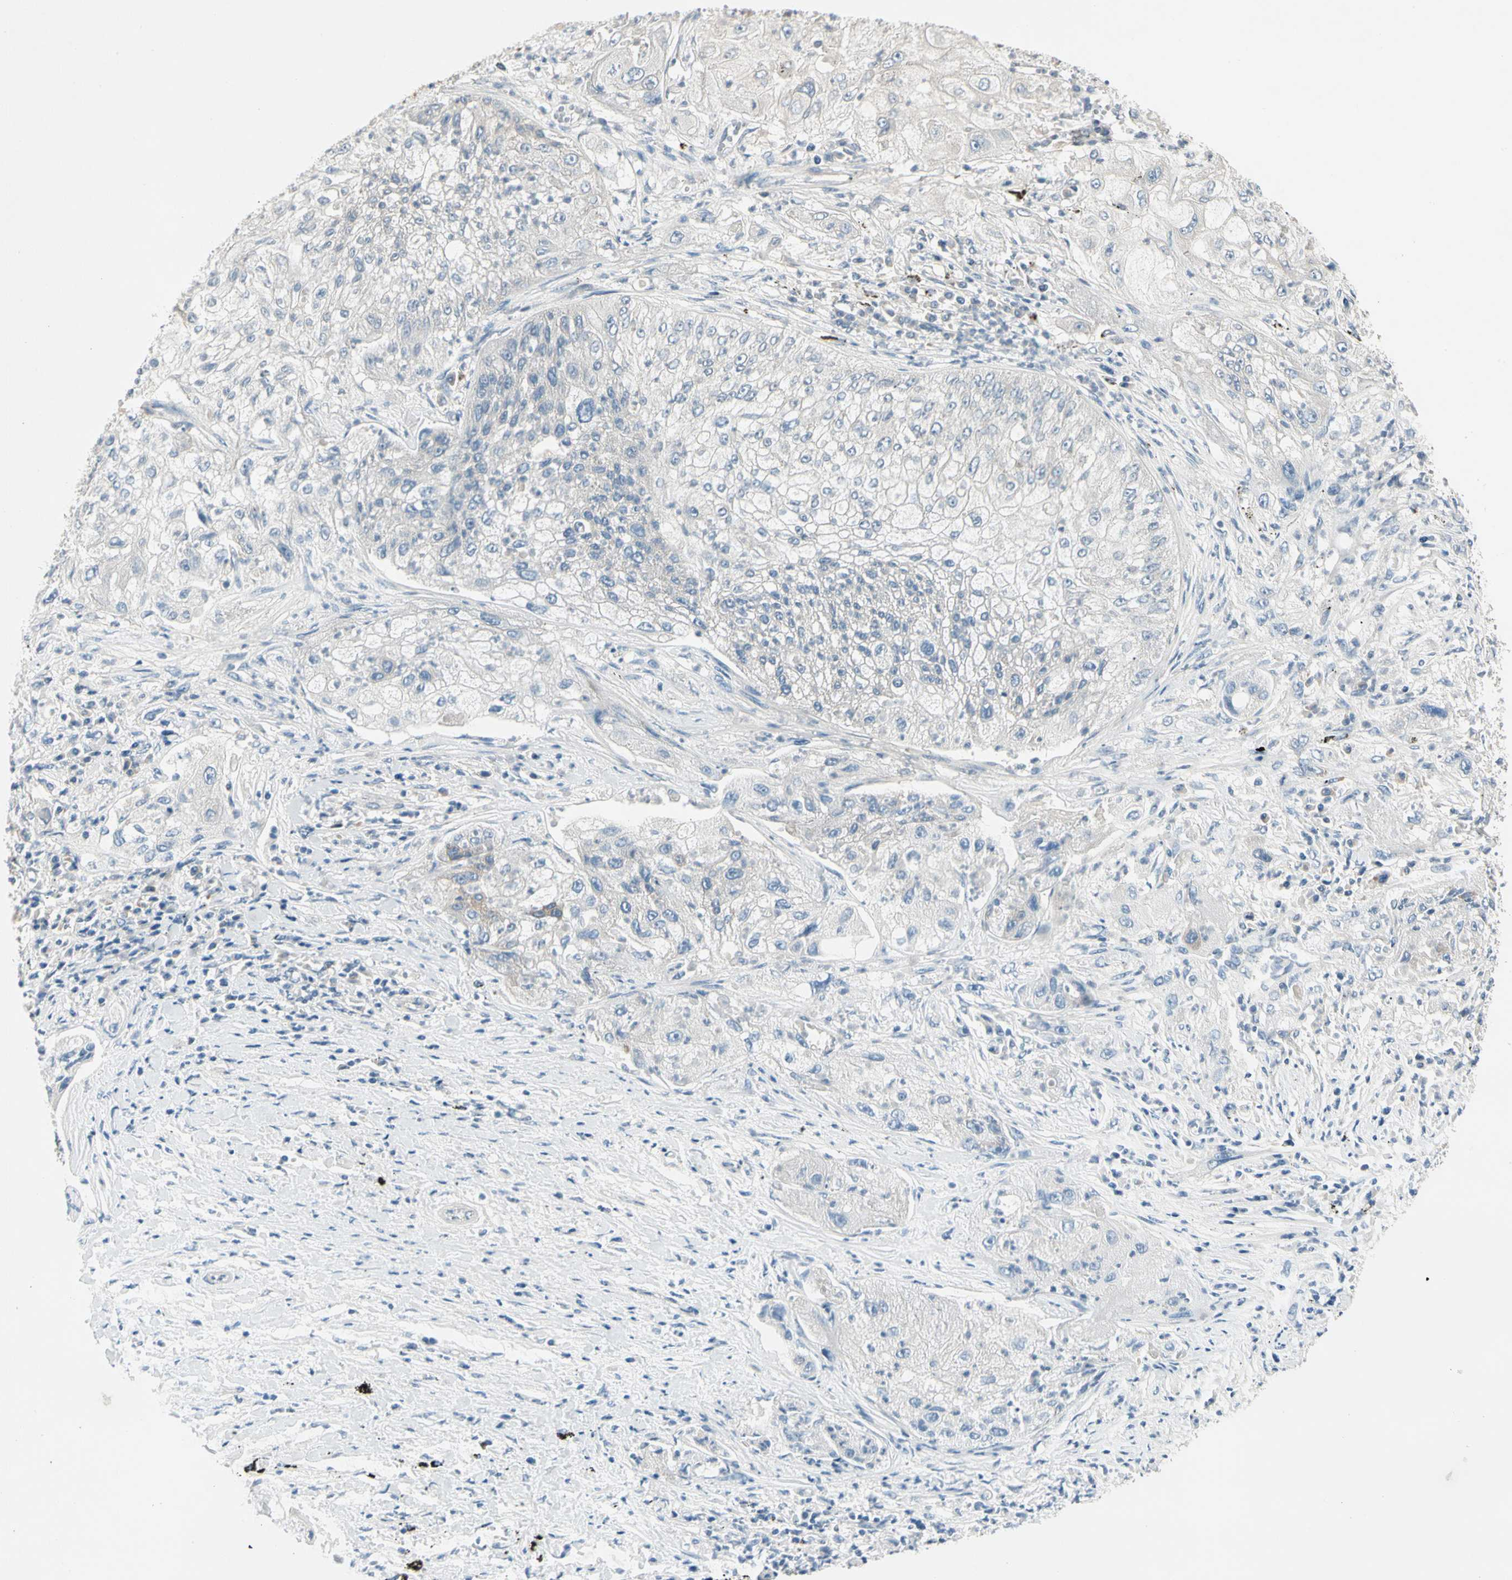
{"staining": {"intensity": "weak", "quantity": "25%-75%", "location": "cytoplasmic/membranous"}, "tissue": "lung cancer", "cell_type": "Tumor cells", "image_type": "cancer", "snomed": [{"axis": "morphology", "description": "Inflammation, NOS"}, {"axis": "morphology", "description": "Squamous cell carcinoma, NOS"}, {"axis": "topography", "description": "Lymph node"}, {"axis": "topography", "description": "Soft tissue"}, {"axis": "topography", "description": "Lung"}], "caption": "Immunohistochemistry (IHC) photomicrograph of neoplastic tissue: human lung squamous cell carcinoma stained using immunohistochemistry exhibits low levels of weak protein expression localized specifically in the cytoplasmic/membranous of tumor cells, appearing as a cytoplasmic/membranous brown color.", "gene": "IL1R1", "patient": {"sex": "male", "age": 66}}